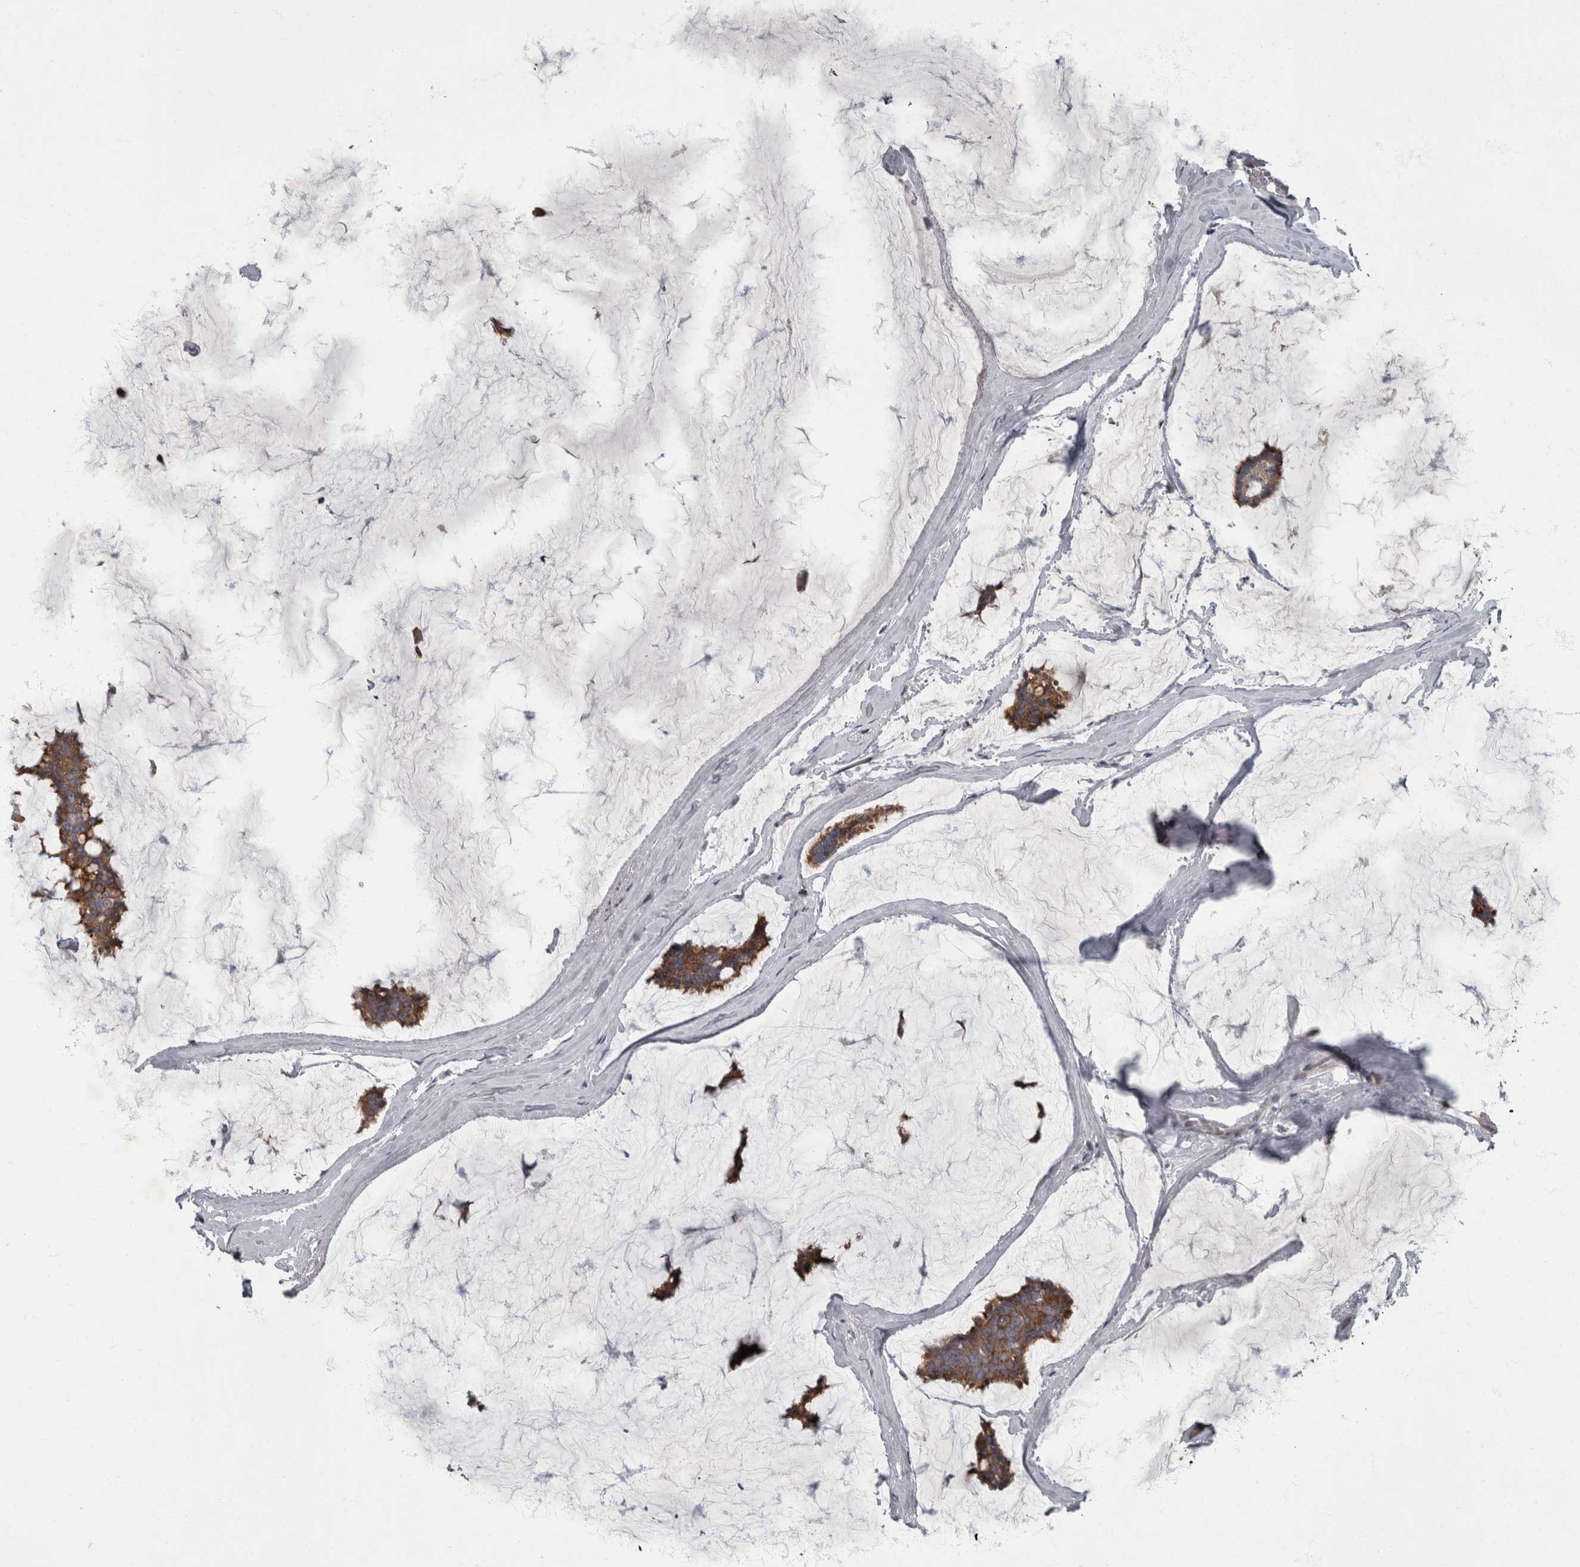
{"staining": {"intensity": "moderate", "quantity": ">75%", "location": "cytoplasmic/membranous"}, "tissue": "breast cancer", "cell_type": "Tumor cells", "image_type": "cancer", "snomed": [{"axis": "morphology", "description": "Duct carcinoma"}, {"axis": "topography", "description": "Breast"}], "caption": "Moderate cytoplasmic/membranous protein expression is appreciated in approximately >75% of tumor cells in breast intraductal carcinoma.", "gene": "CDC42BPG", "patient": {"sex": "female", "age": 93}}